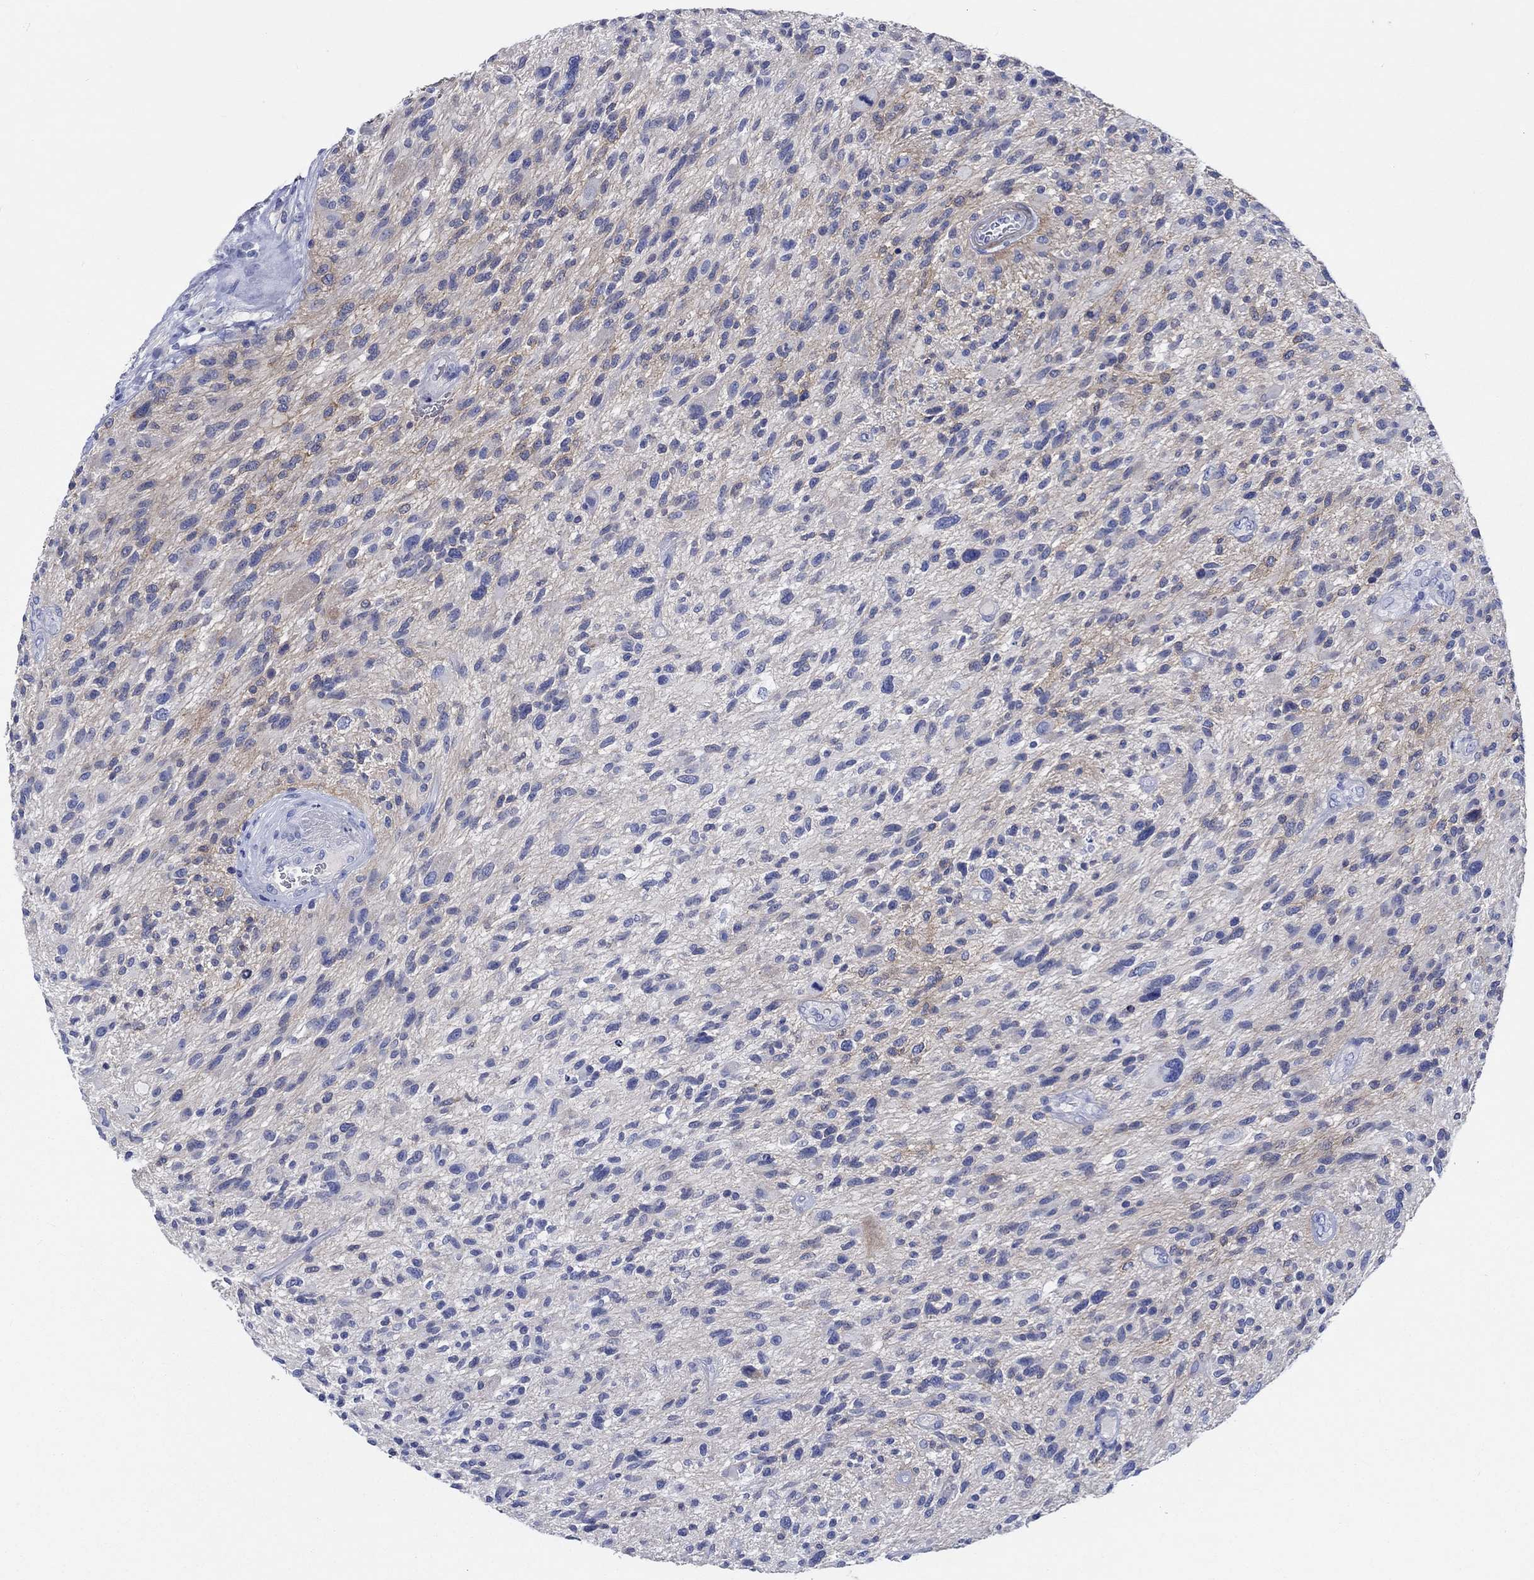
{"staining": {"intensity": "negative", "quantity": "none", "location": "none"}, "tissue": "glioma", "cell_type": "Tumor cells", "image_type": "cancer", "snomed": [{"axis": "morphology", "description": "Glioma, malignant, High grade"}, {"axis": "topography", "description": "Brain"}], "caption": "High magnification brightfield microscopy of glioma stained with DAB (3,3'-diaminobenzidine) (brown) and counterstained with hematoxylin (blue): tumor cells show no significant positivity.", "gene": "SHISA4", "patient": {"sex": "male", "age": 47}}